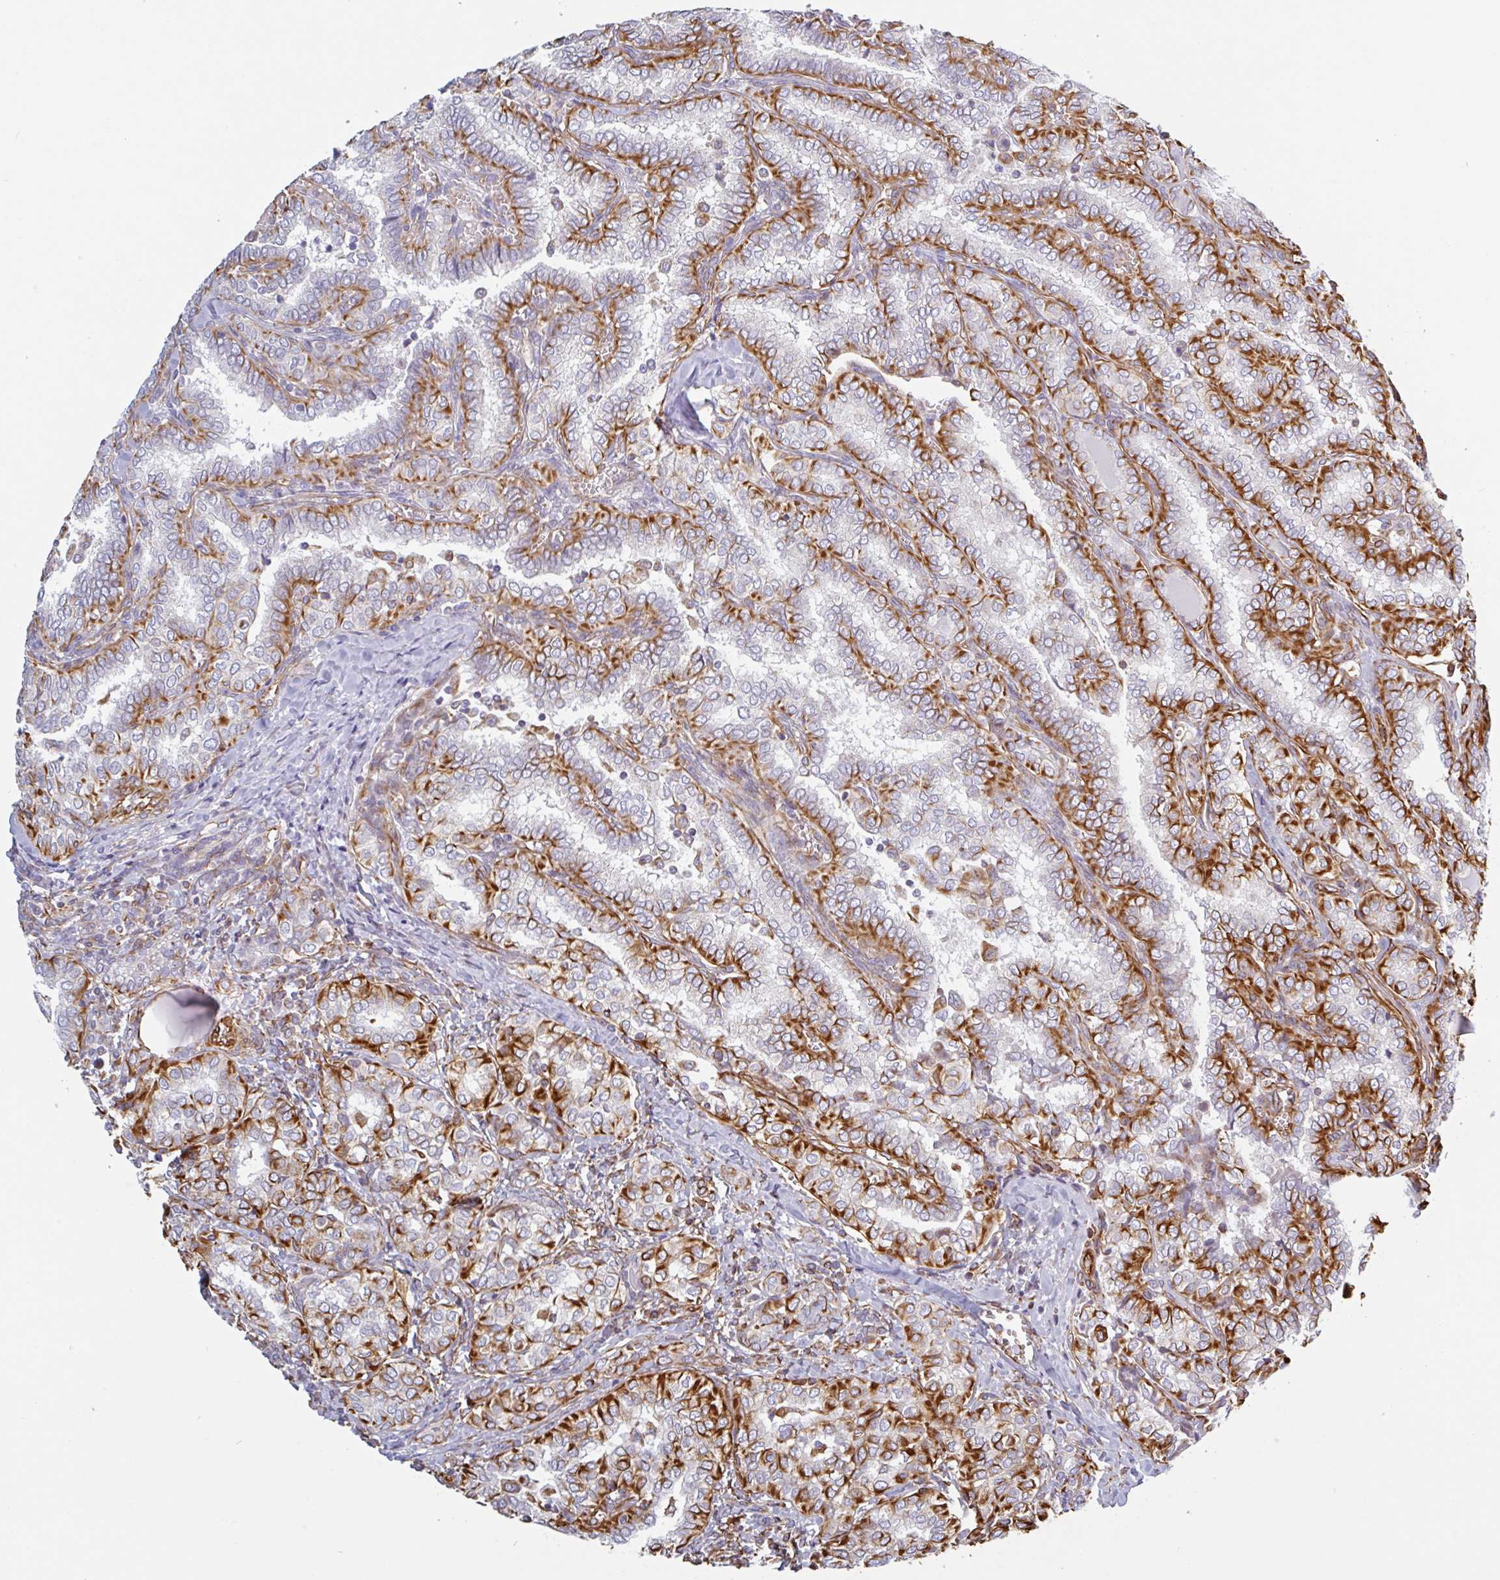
{"staining": {"intensity": "strong", "quantity": ">75%", "location": "cytoplasmic/membranous"}, "tissue": "thyroid cancer", "cell_type": "Tumor cells", "image_type": "cancer", "snomed": [{"axis": "morphology", "description": "Papillary adenocarcinoma, NOS"}, {"axis": "topography", "description": "Thyroid gland"}], "caption": "Immunohistochemical staining of human thyroid cancer displays high levels of strong cytoplasmic/membranous staining in approximately >75% of tumor cells.", "gene": "PPFIA1", "patient": {"sex": "female", "age": 30}}